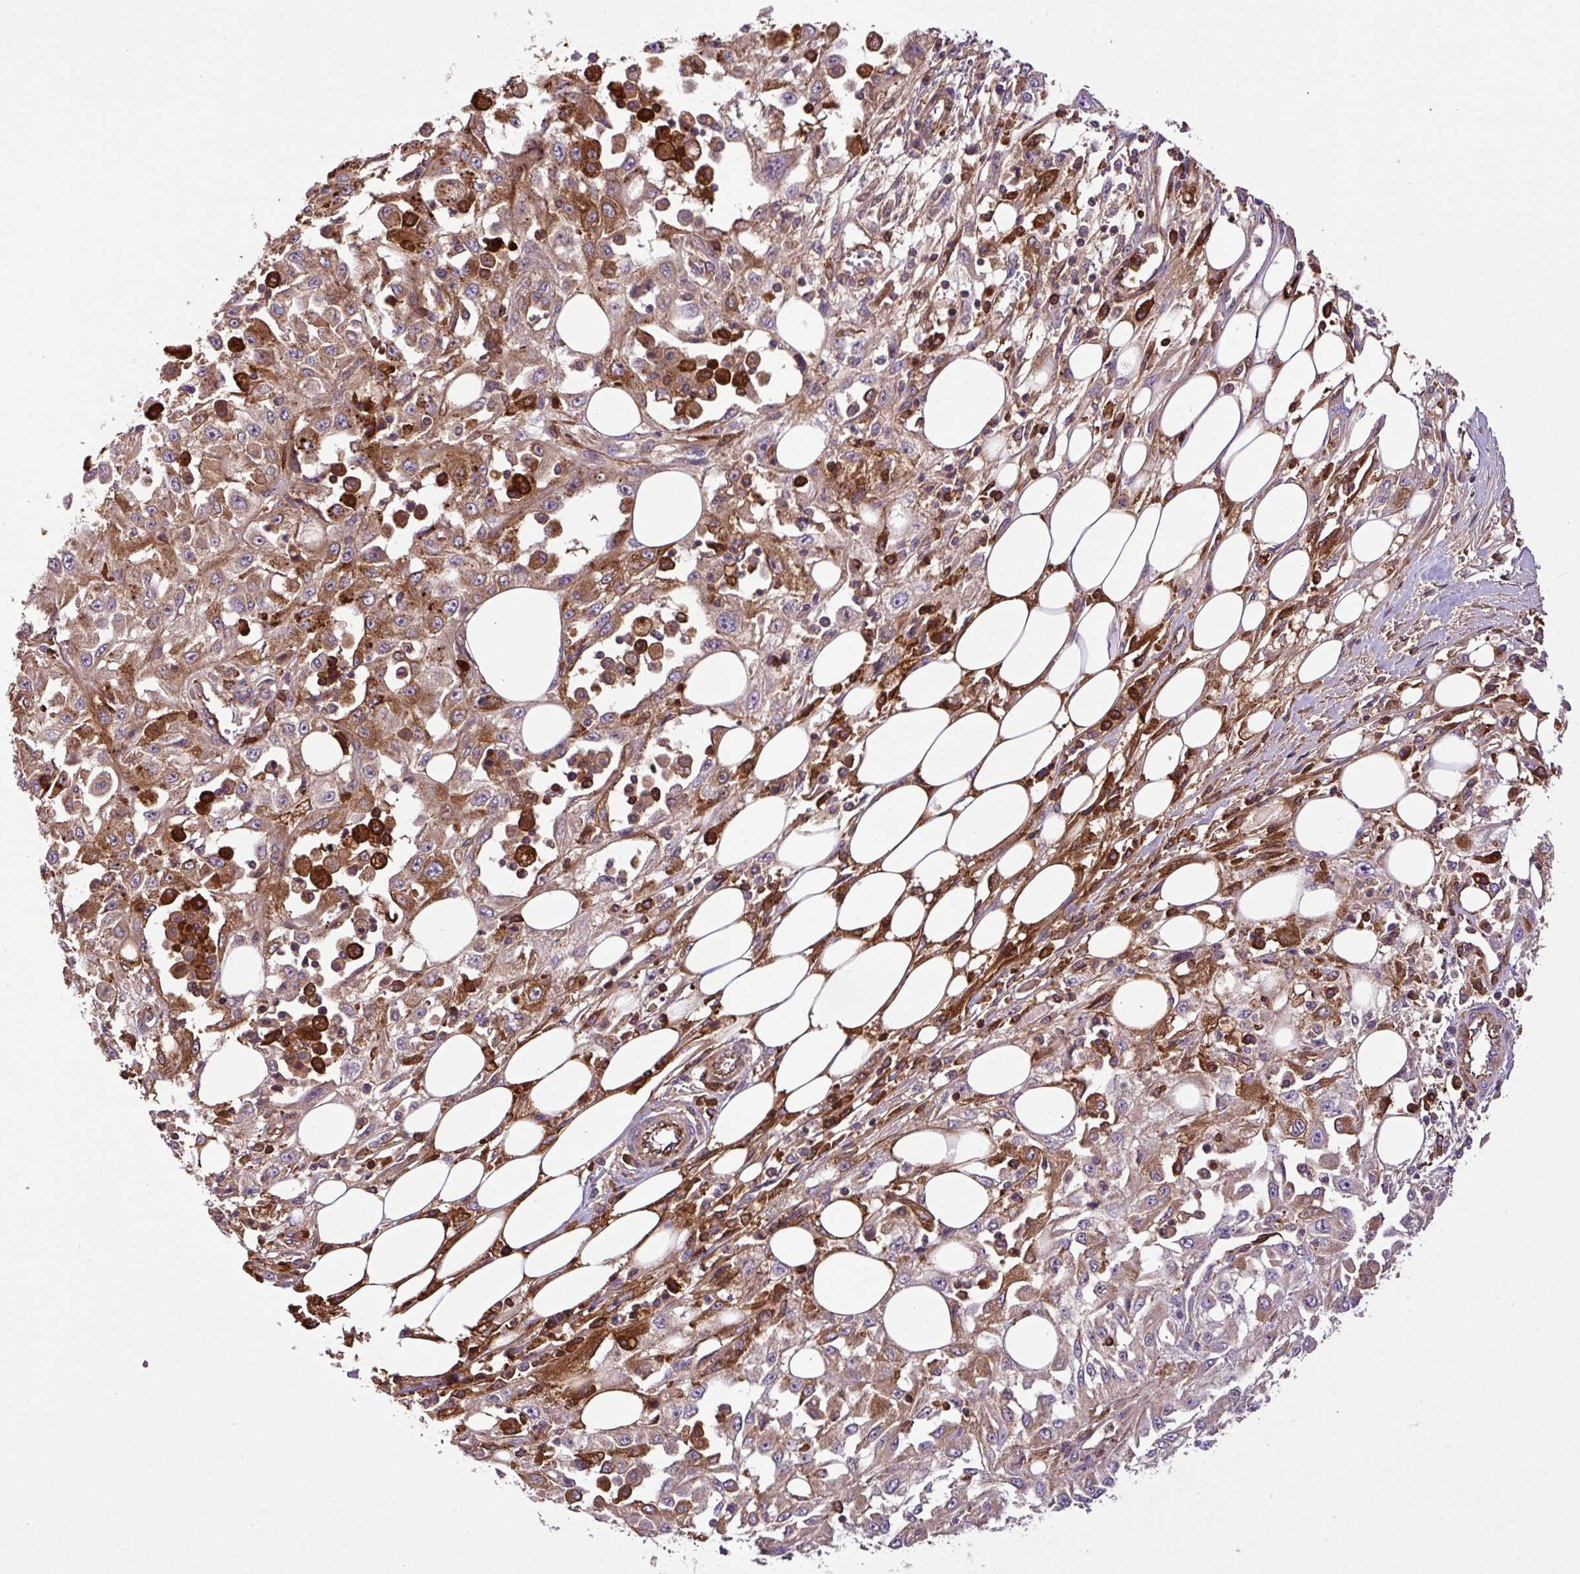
{"staining": {"intensity": "moderate", "quantity": "25%-75%", "location": "cytoplasmic/membranous"}, "tissue": "skin cancer", "cell_type": "Tumor cells", "image_type": "cancer", "snomed": [{"axis": "morphology", "description": "Squamous cell carcinoma, NOS"}, {"axis": "morphology", "description": "Squamous cell carcinoma, metastatic, NOS"}, {"axis": "topography", "description": "Skin"}, {"axis": "topography", "description": "Lymph node"}], "caption": "Immunohistochemistry of metastatic squamous cell carcinoma (skin) shows medium levels of moderate cytoplasmic/membranous positivity in approximately 25%-75% of tumor cells.", "gene": "ZNF266", "patient": {"sex": "male", "age": 75}}